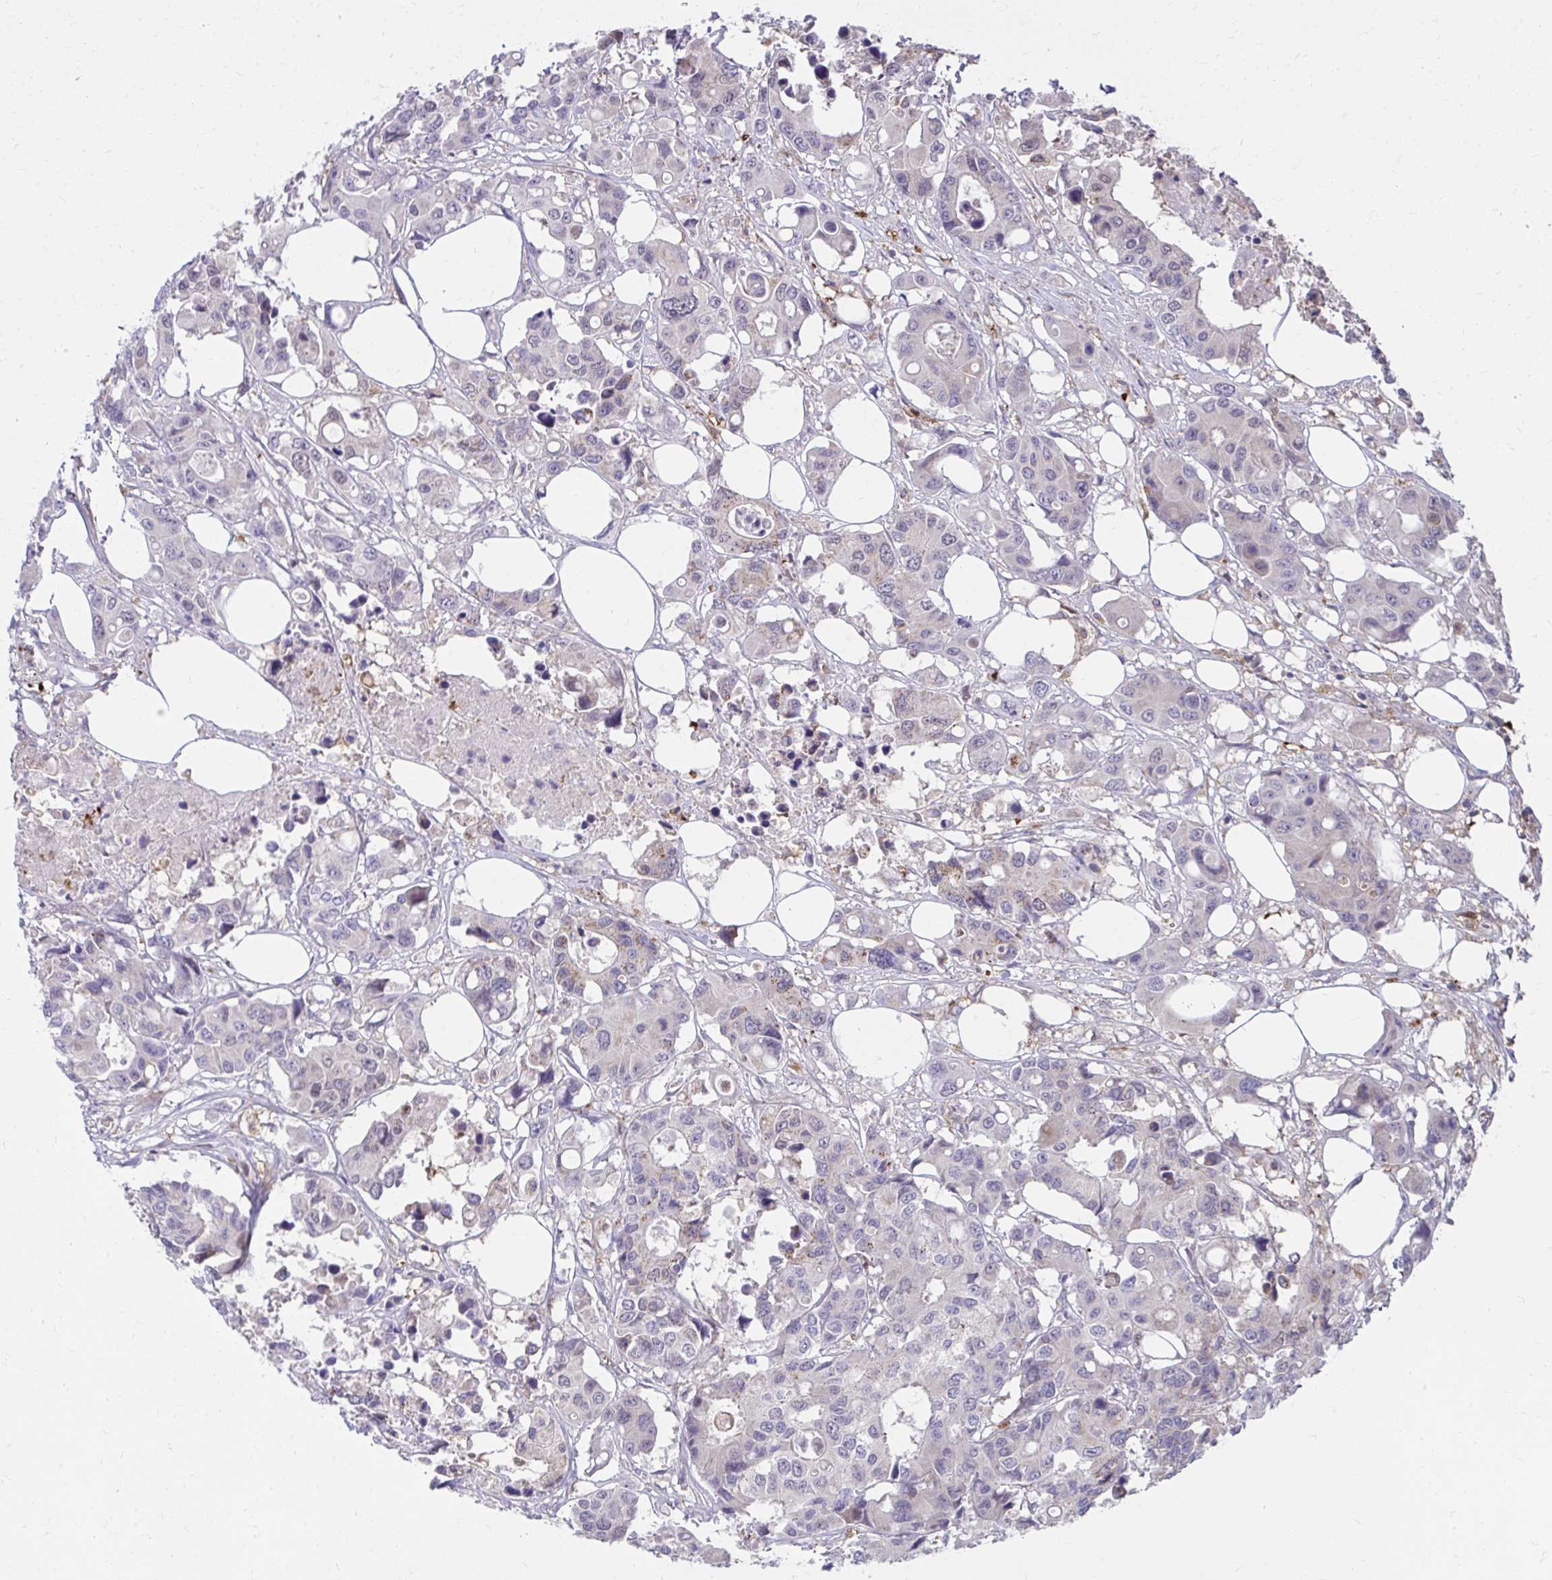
{"staining": {"intensity": "negative", "quantity": "none", "location": "none"}, "tissue": "colorectal cancer", "cell_type": "Tumor cells", "image_type": "cancer", "snomed": [{"axis": "morphology", "description": "Adenocarcinoma, NOS"}, {"axis": "topography", "description": "Colon"}], "caption": "DAB (3,3'-diaminobenzidine) immunohistochemical staining of adenocarcinoma (colorectal) reveals no significant staining in tumor cells.", "gene": "C16orf54", "patient": {"sex": "male", "age": 77}}